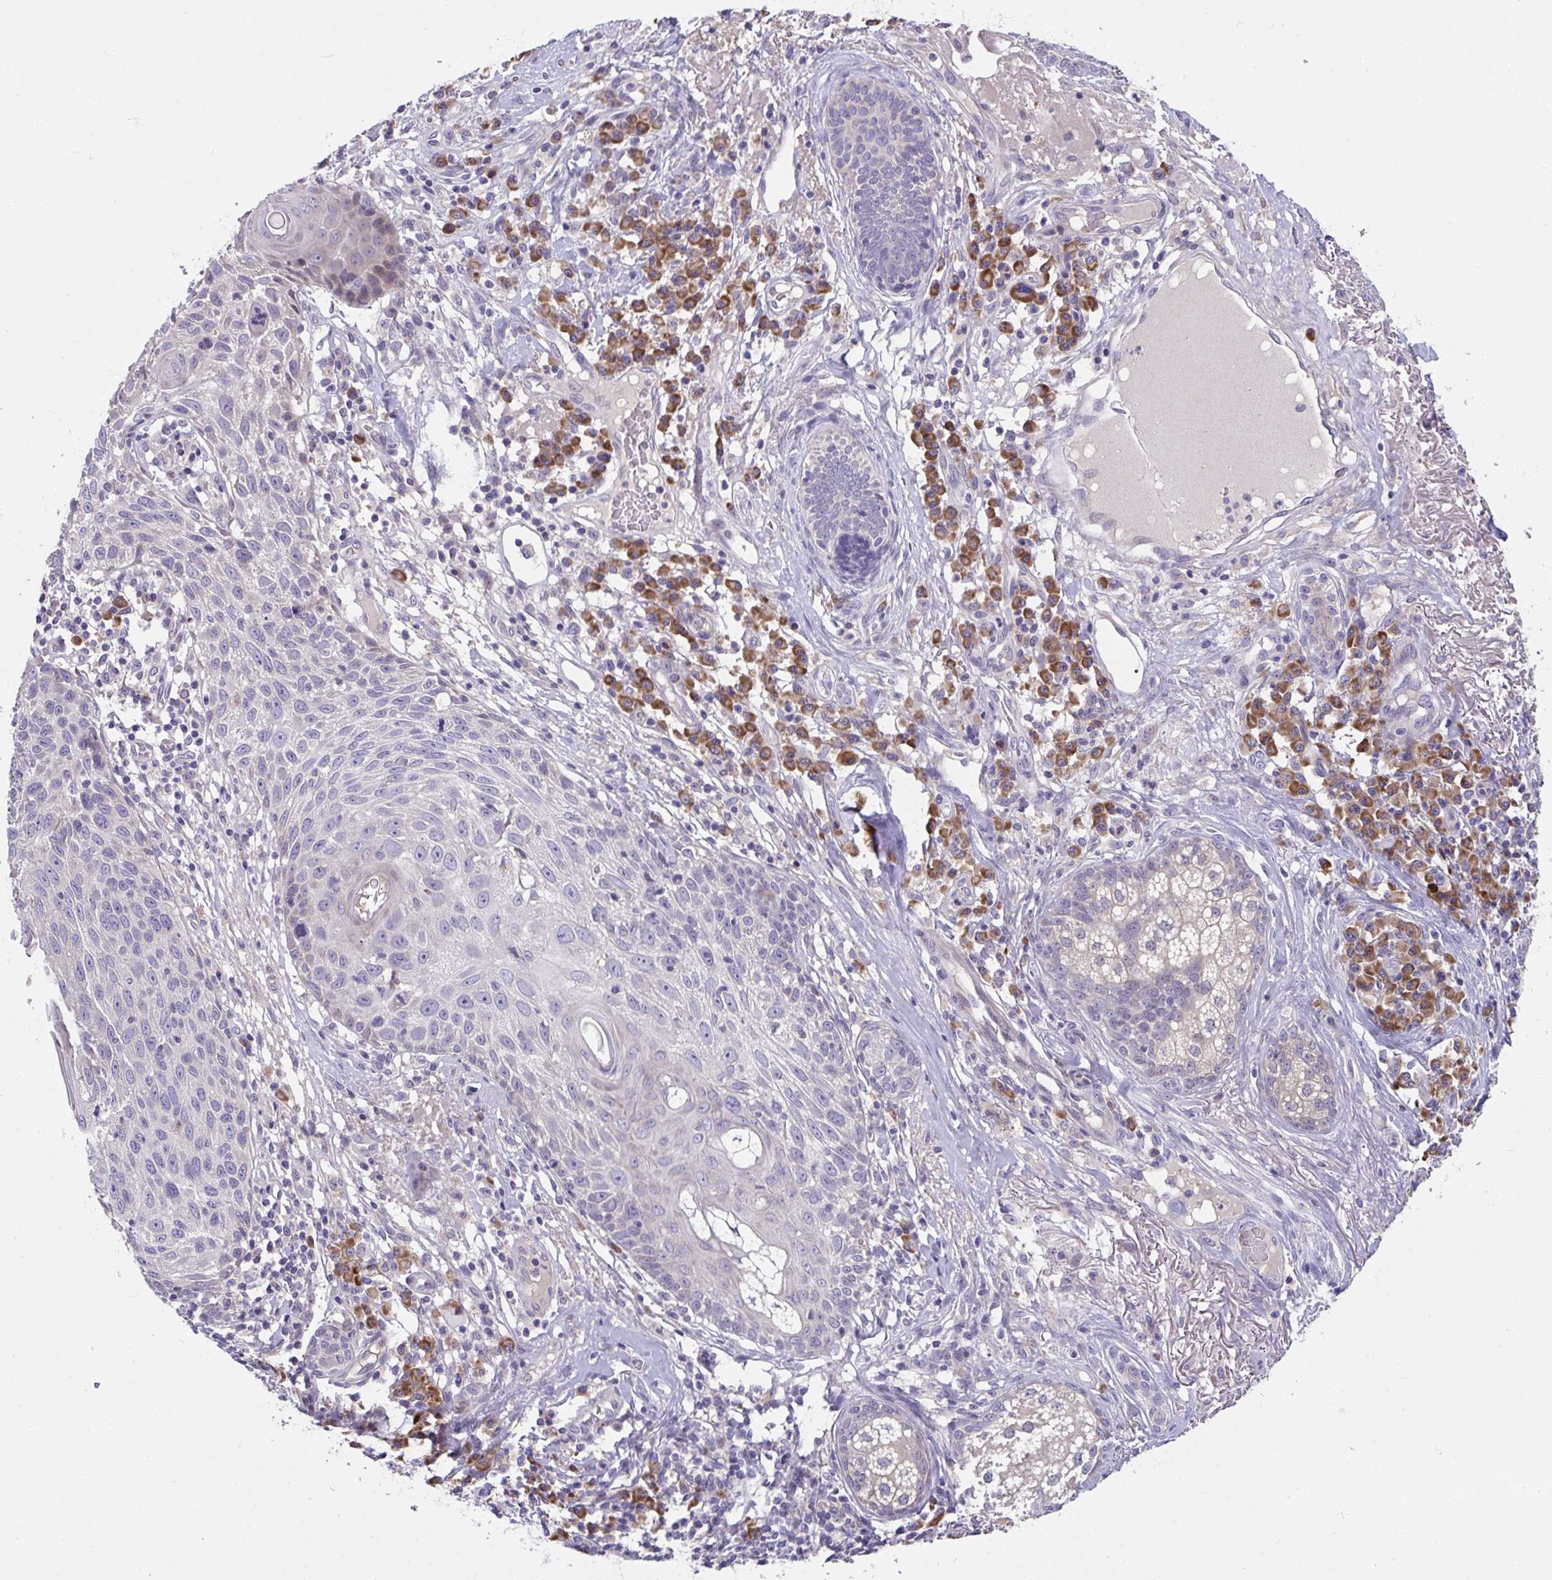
{"staining": {"intensity": "negative", "quantity": "none", "location": "none"}, "tissue": "skin cancer", "cell_type": "Tumor cells", "image_type": "cancer", "snomed": [{"axis": "morphology", "description": "Squamous cell carcinoma, NOS"}, {"axis": "topography", "description": "Skin"}], "caption": "Immunohistochemistry (IHC) micrograph of neoplastic tissue: skin cancer (squamous cell carcinoma) stained with DAB (3,3'-diaminobenzidine) exhibits no significant protein staining in tumor cells.", "gene": "SUSD4", "patient": {"sex": "female", "age": 87}}